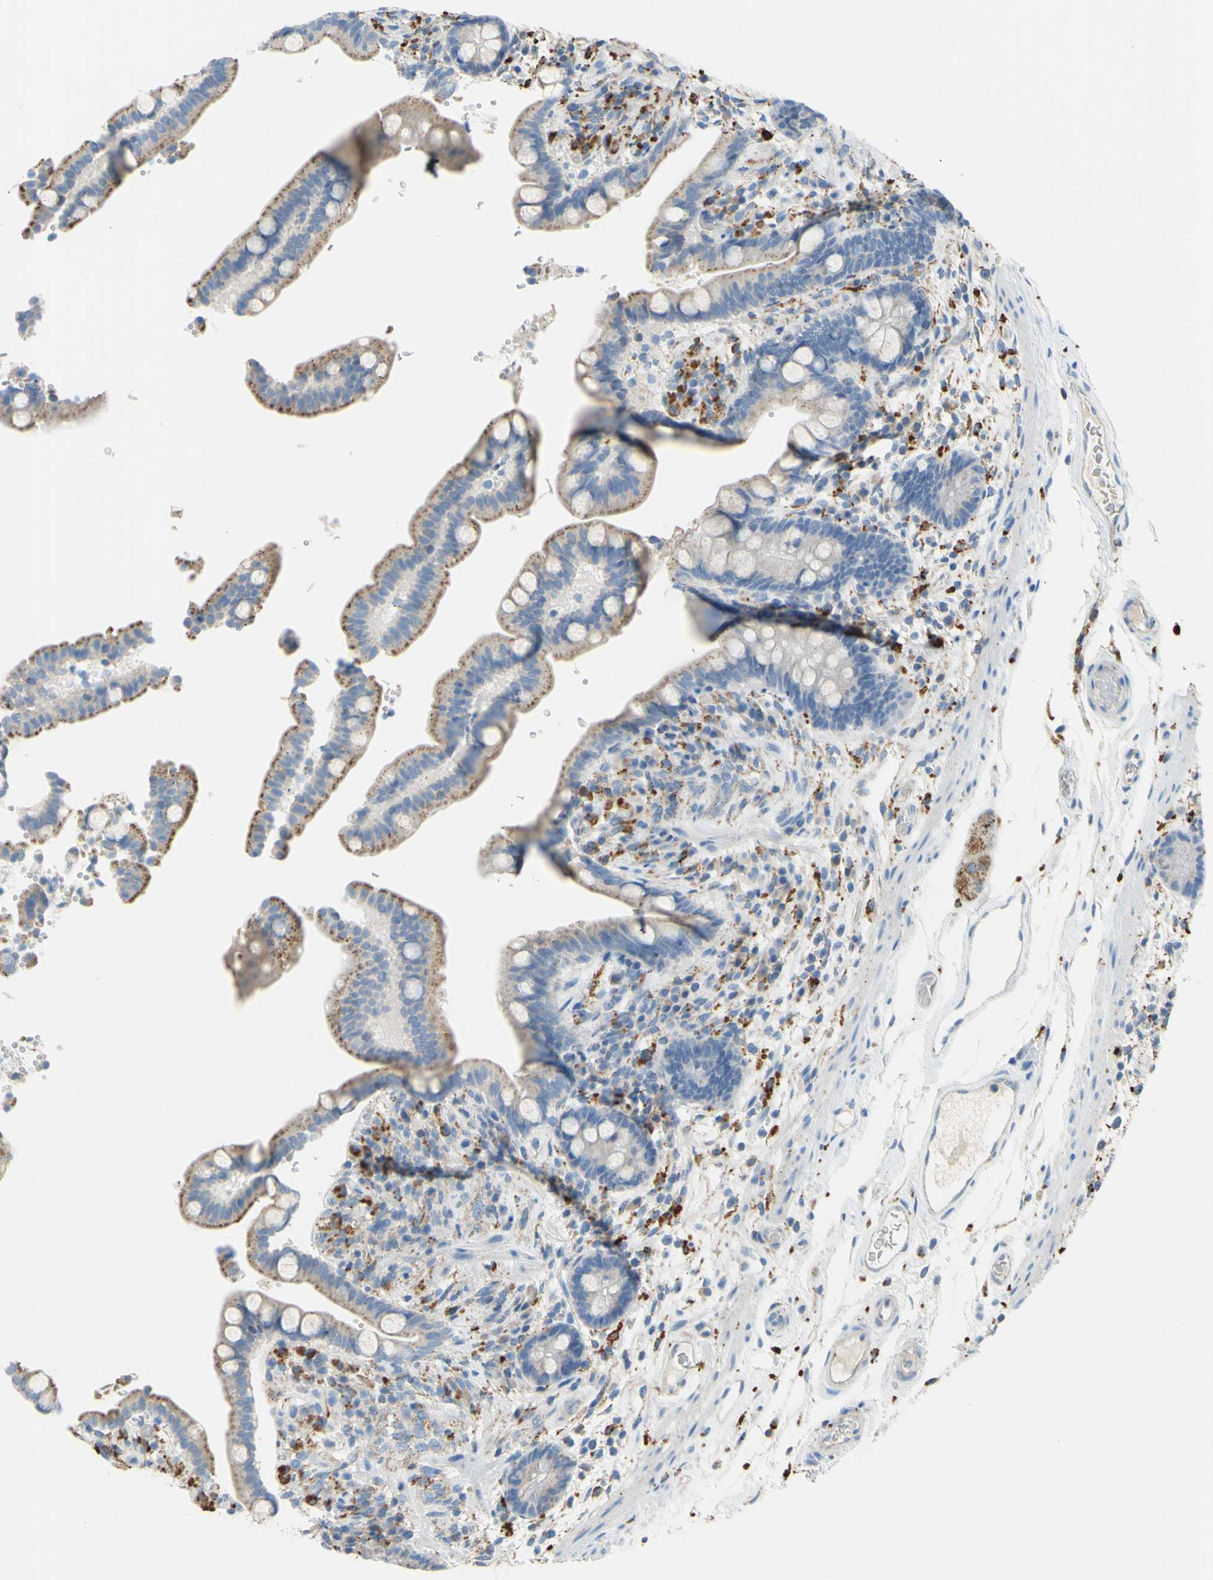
{"staining": {"intensity": "negative", "quantity": "none", "location": "none"}, "tissue": "colon", "cell_type": "Endothelial cells", "image_type": "normal", "snomed": [{"axis": "morphology", "description": "Normal tissue, NOS"}, {"axis": "topography", "description": "Colon"}], "caption": "High power microscopy image of an immunohistochemistry (IHC) photomicrograph of unremarkable colon, revealing no significant staining in endothelial cells. The staining was performed using DAB (3,3'-diaminobenzidine) to visualize the protein expression in brown, while the nuclei were stained in blue with hematoxylin (Magnification: 20x).", "gene": "CTSD", "patient": {"sex": "male", "age": 73}}